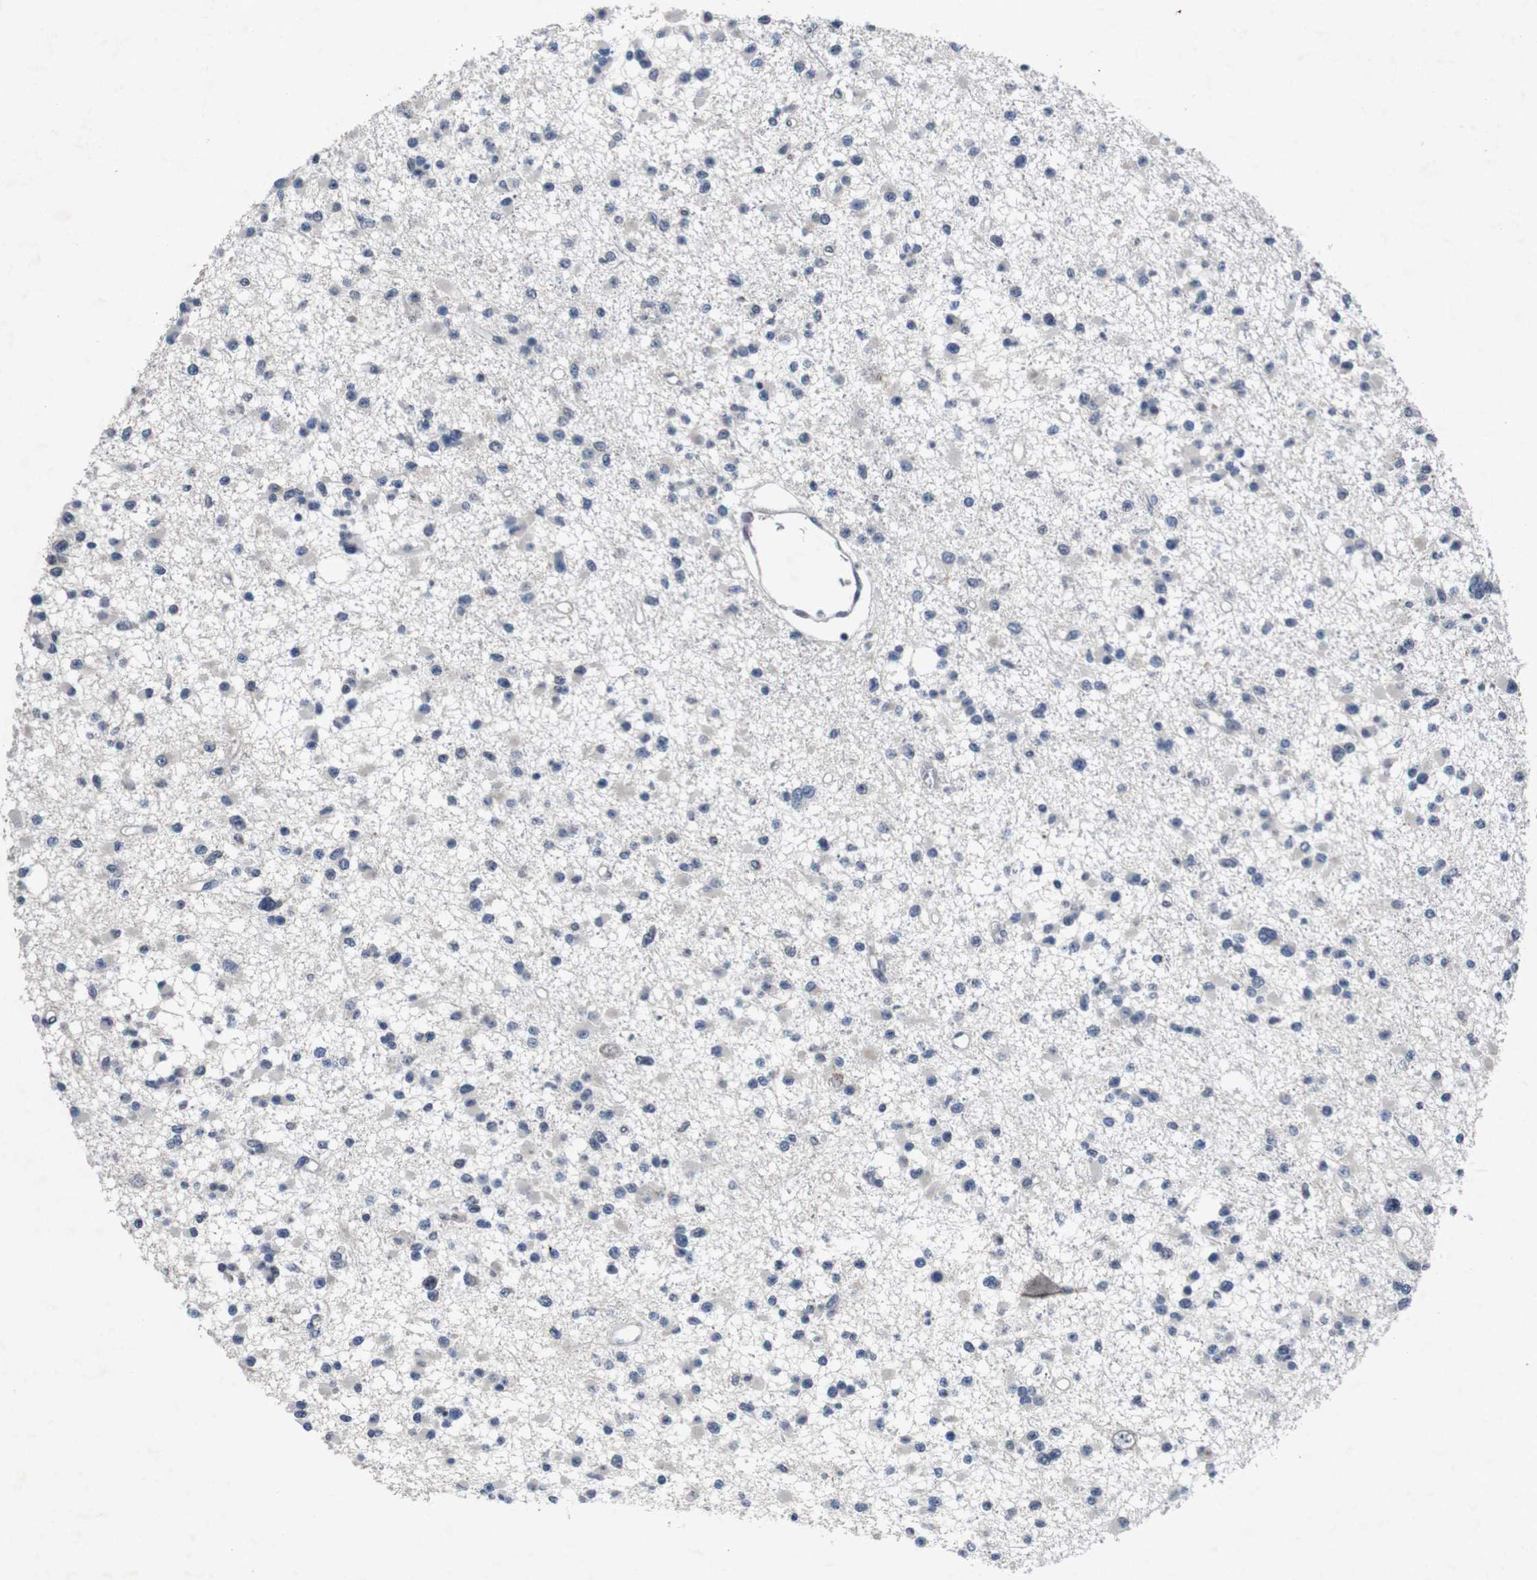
{"staining": {"intensity": "negative", "quantity": "none", "location": "none"}, "tissue": "glioma", "cell_type": "Tumor cells", "image_type": "cancer", "snomed": [{"axis": "morphology", "description": "Glioma, malignant, Low grade"}, {"axis": "topography", "description": "Brain"}], "caption": "An immunohistochemistry (IHC) histopathology image of glioma is shown. There is no staining in tumor cells of glioma.", "gene": "AKT3", "patient": {"sex": "female", "age": 22}}